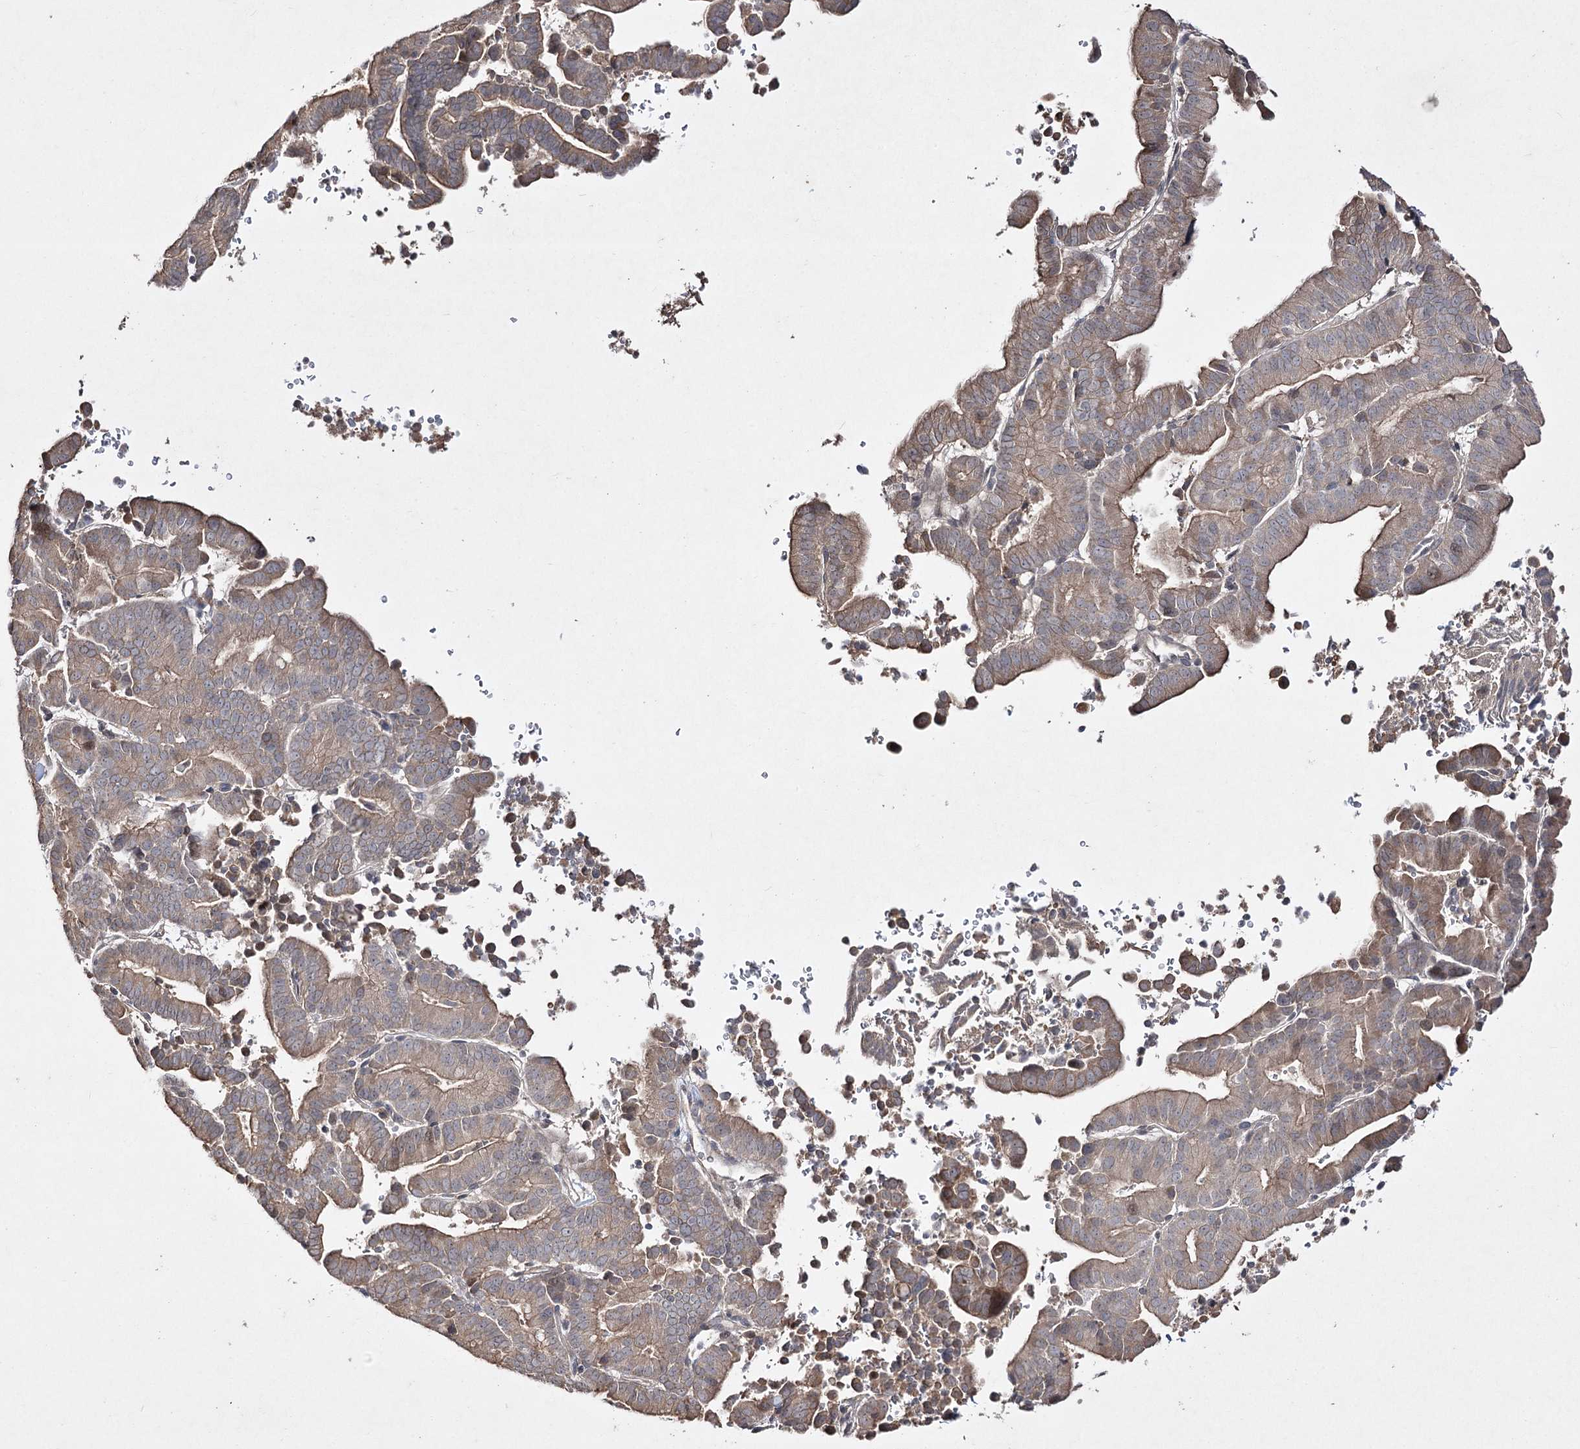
{"staining": {"intensity": "moderate", "quantity": ">75%", "location": "cytoplasmic/membranous"}, "tissue": "liver cancer", "cell_type": "Tumor cells", "image_type": "cancer", "snomed": [{"axis": "morphology", "description": "Cholangiocarcinoma"}, {"axis": "topography", "description": "Liver"}], "caption": "Liver cholangiocarcinoma tissue reveals moderate cytoplasmic/membranous staining in approximately >75% of tumor cells, visualized by immunohistochemistry.", "gene": "FANCL", "patient": {"sex": "female", "age": 75}}